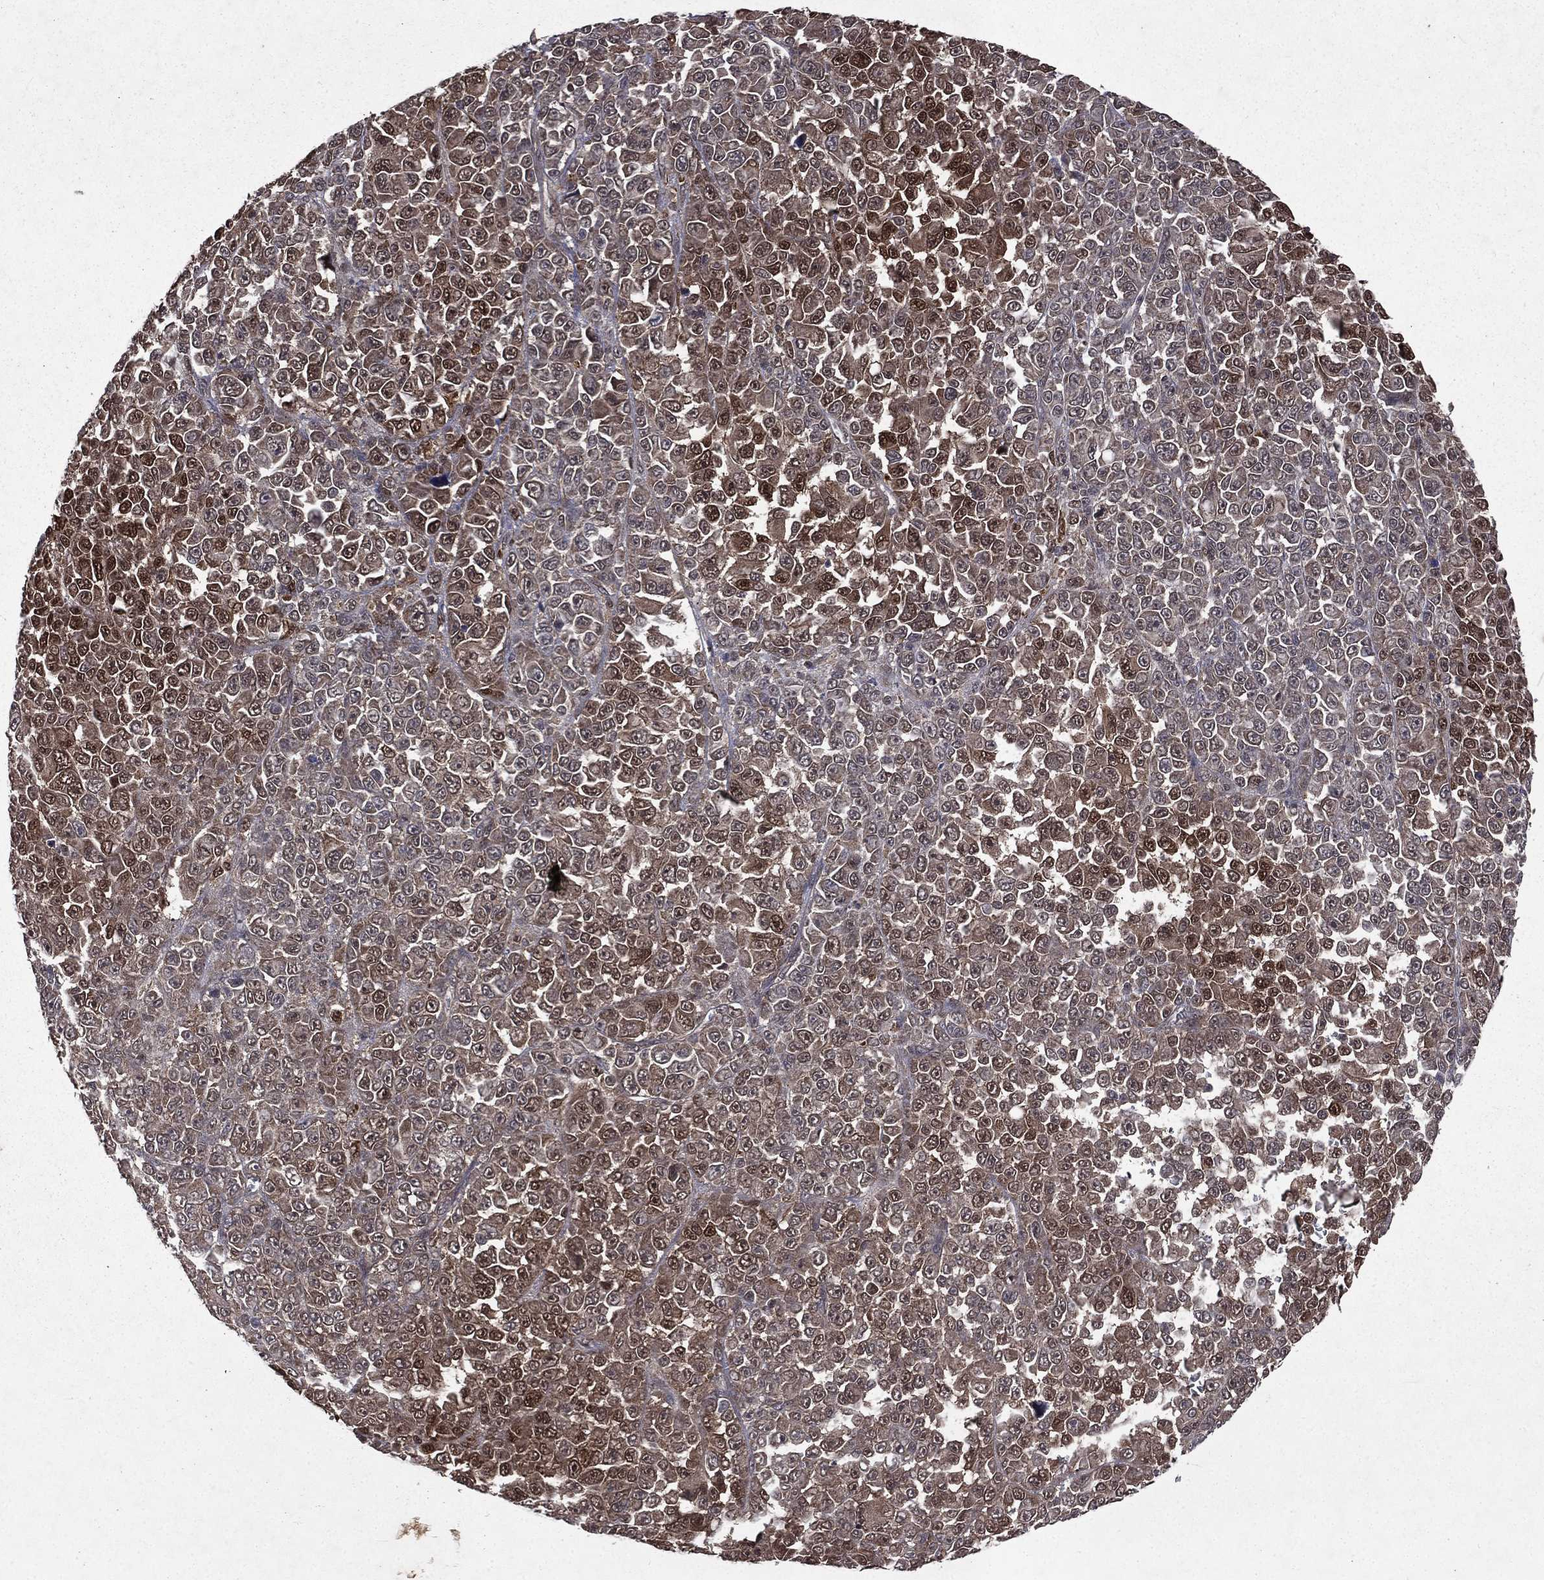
{"staining": {"intensity": "strong", "quantity": "<25%", "location": "cytoplasmic/membranous,nuclear"}, "tissue": "melanoma", "cell_type": "Tumor cells", "image_type": "cancer", "snomed": [{"axis": "morphology", "description": "Malignant melanoma, NOS"}, {"axis": "topography", "description": "Skin"}], "caption": "Melanoma stained for a protein demonstrates strong cytoplasmic/membranous and nuclear positivity in tumor cells. The staining is performed using DAB brown chromogen to label protein expression. The nuclei are counter-stained blue using hematoxylin.", "gene": "FGD1", "patient": {"sex": "female", "age": 95}}